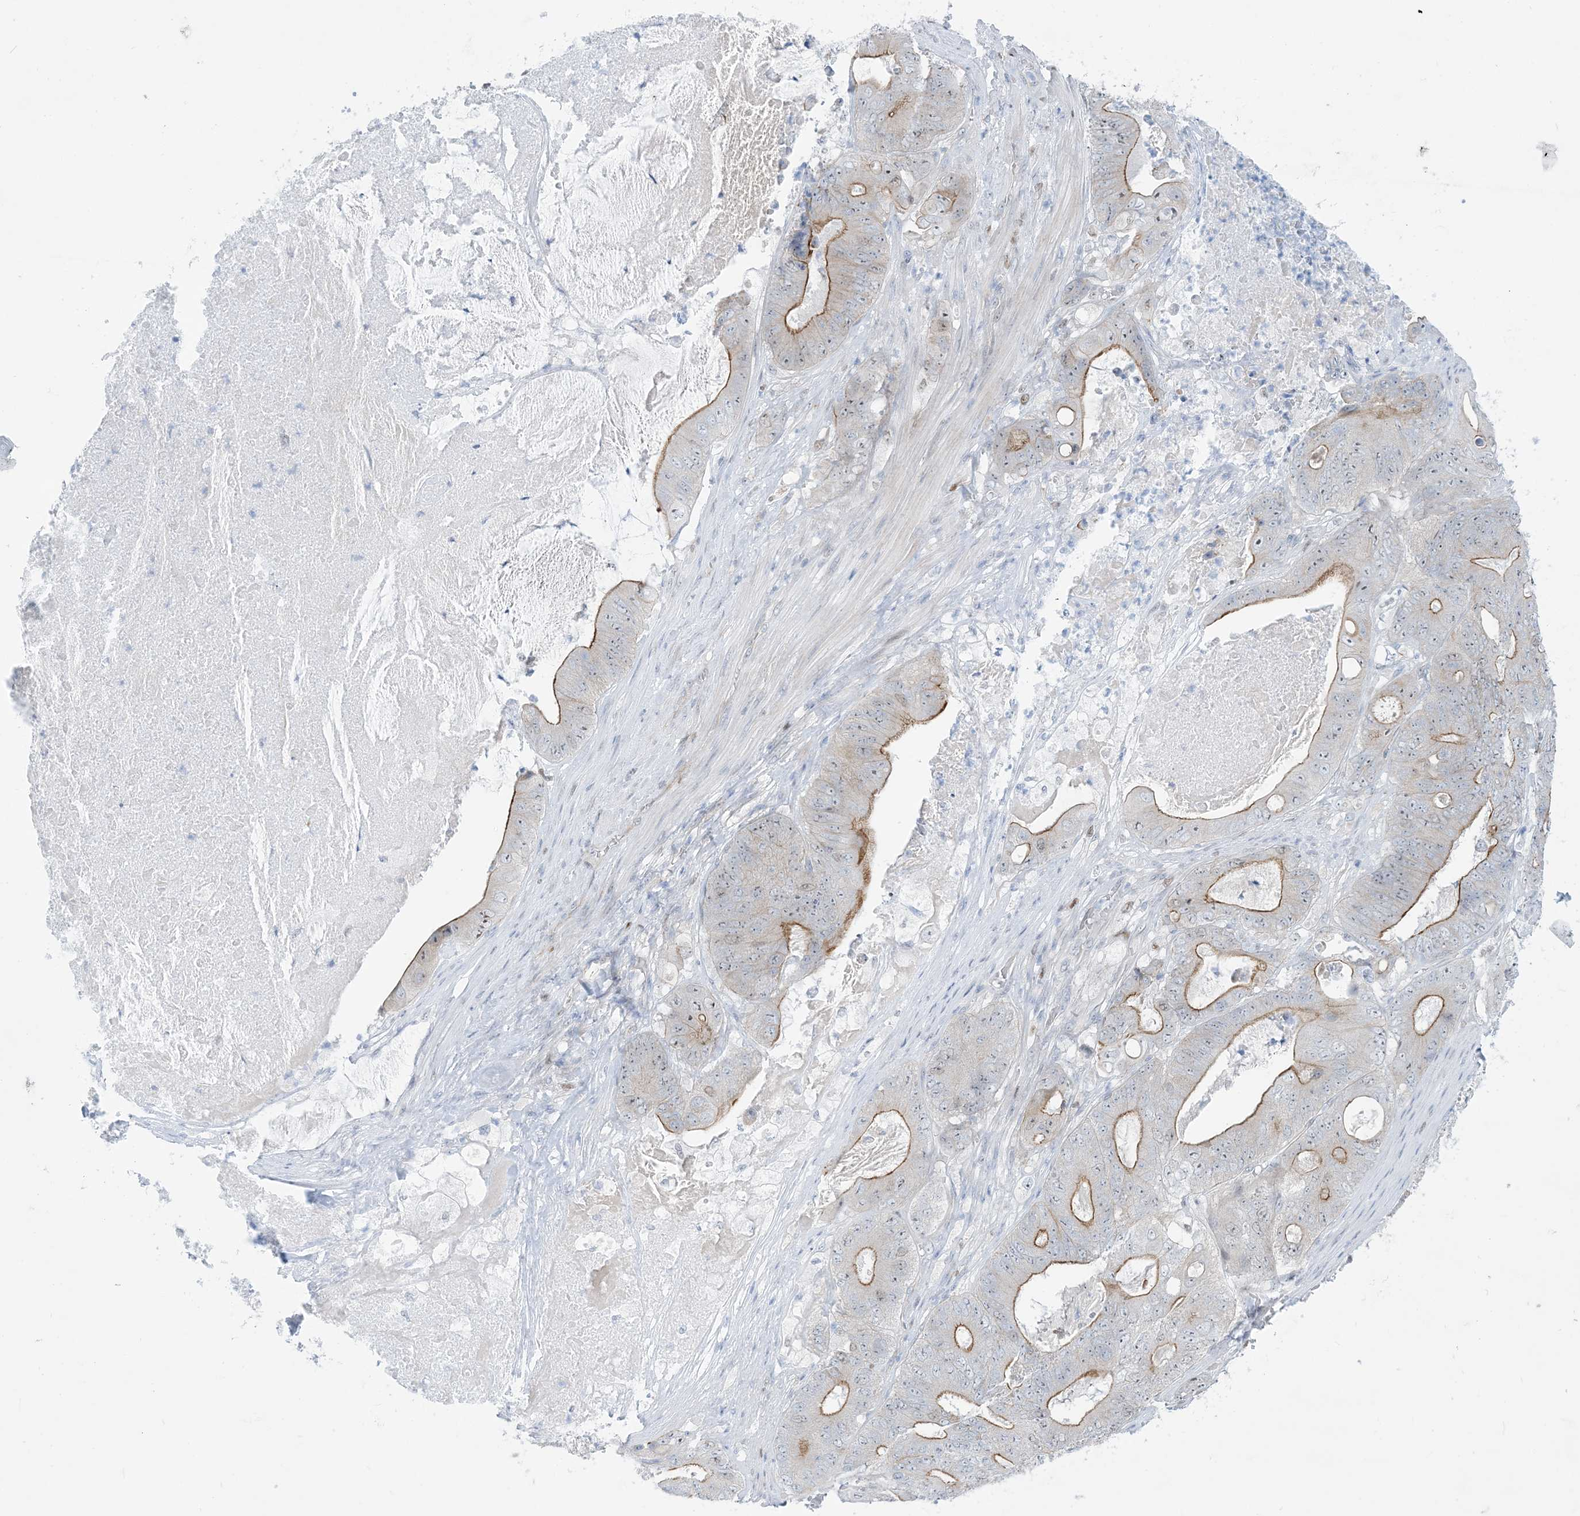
{"staining": {"intensity": "moderate", "quantity": "25%-75%", "location": "cytoplasmic/membranous"}, "tissue": "stomach cancer", "cell_type": "Tumor cells", "image_type": "cancer", "snomed": [{"axis": "morphology", "description": "Adenocarcinoma, NOS"}, {"axis": "topography", "description": "Stomach"}], "caption": "Tumor cells show medium levels of moderate cytoplasmic/membranous positivity in approximately 25%-75% of cells in stomach cancer.", "gene": "MARS2", "patient": {"sex": "female", "age": 73}}